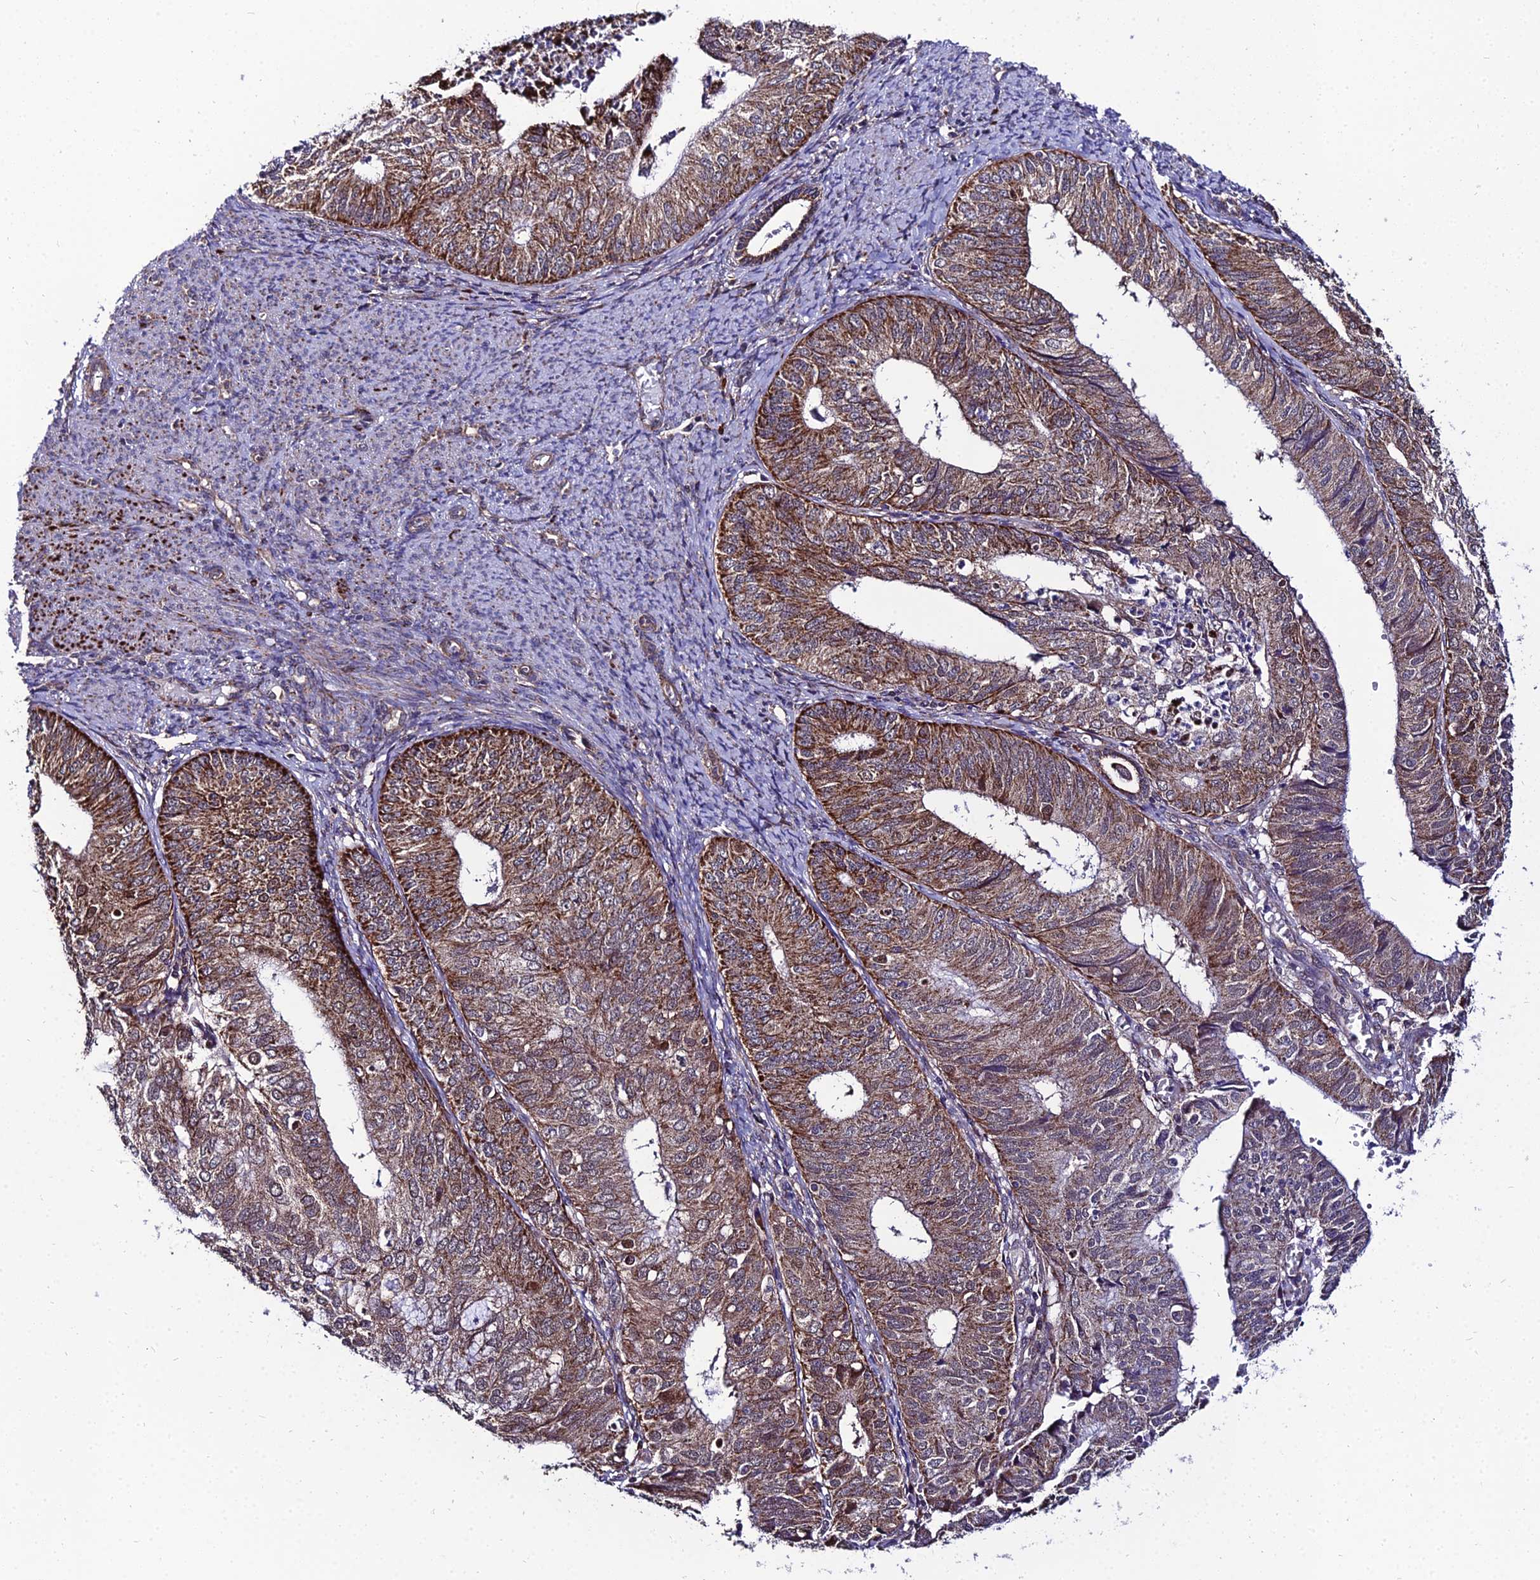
{"staining": {"intensity": "moderate", "quantity": ">75%", "location": "cytoplasmic/membranous"}, "tissue": "endometrial cancer", "cell_type": "Tumor cells", "image_type": "cancer", "snomed": [{"axis": "morphology", "description": "Adenocarcinoma, NOS"}, {"axis": "topography", "description": "Endometrium"}], "caption": "Endometrial cancer (adenocarcinoma) tissue exhibits moderate cytoplasmic/membranous expression in about >75% of tumor cells, visualized by immunohistochemistry. Nuclei are stained in blue.", "gene": "PSMD2", "patient": {"sex": "female", "age": 68}}